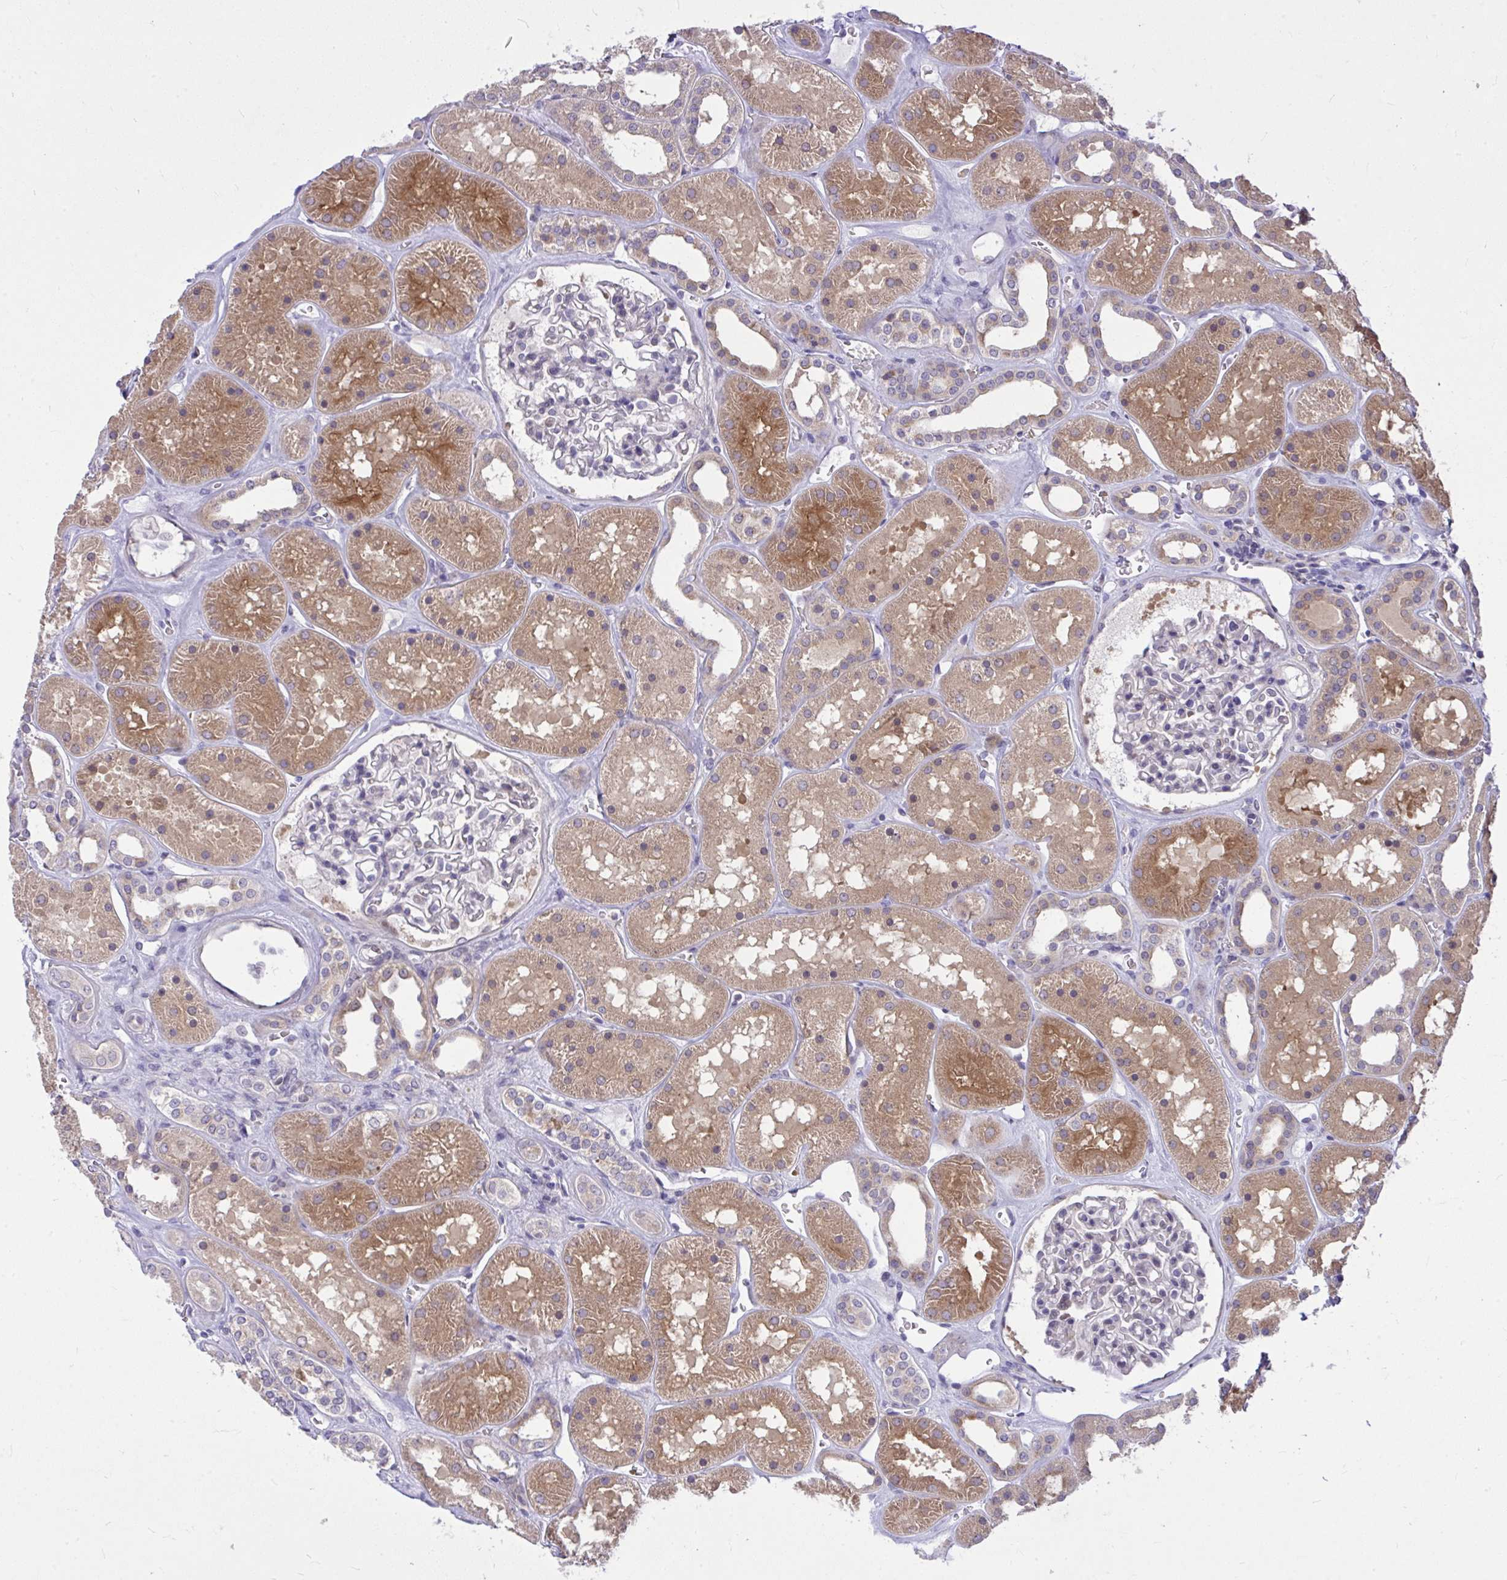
{"staining": {"intensity": "negative", "quantity": "none", "location": "none"}, "tissue": "kidney", "cell_type": "Cells in glomeruli", "image_type": "normal", "snomed": [{"axis": "morphology", "description": "Normal tissue, NOS"}, {"axis": "topography", "description": "Kidney"}], "caption": "IHC of benign human kidney shows no expression in cells in glomeruli.", "gene": "DPY19L1", "patient": {"sex": "female", "age": 41}}